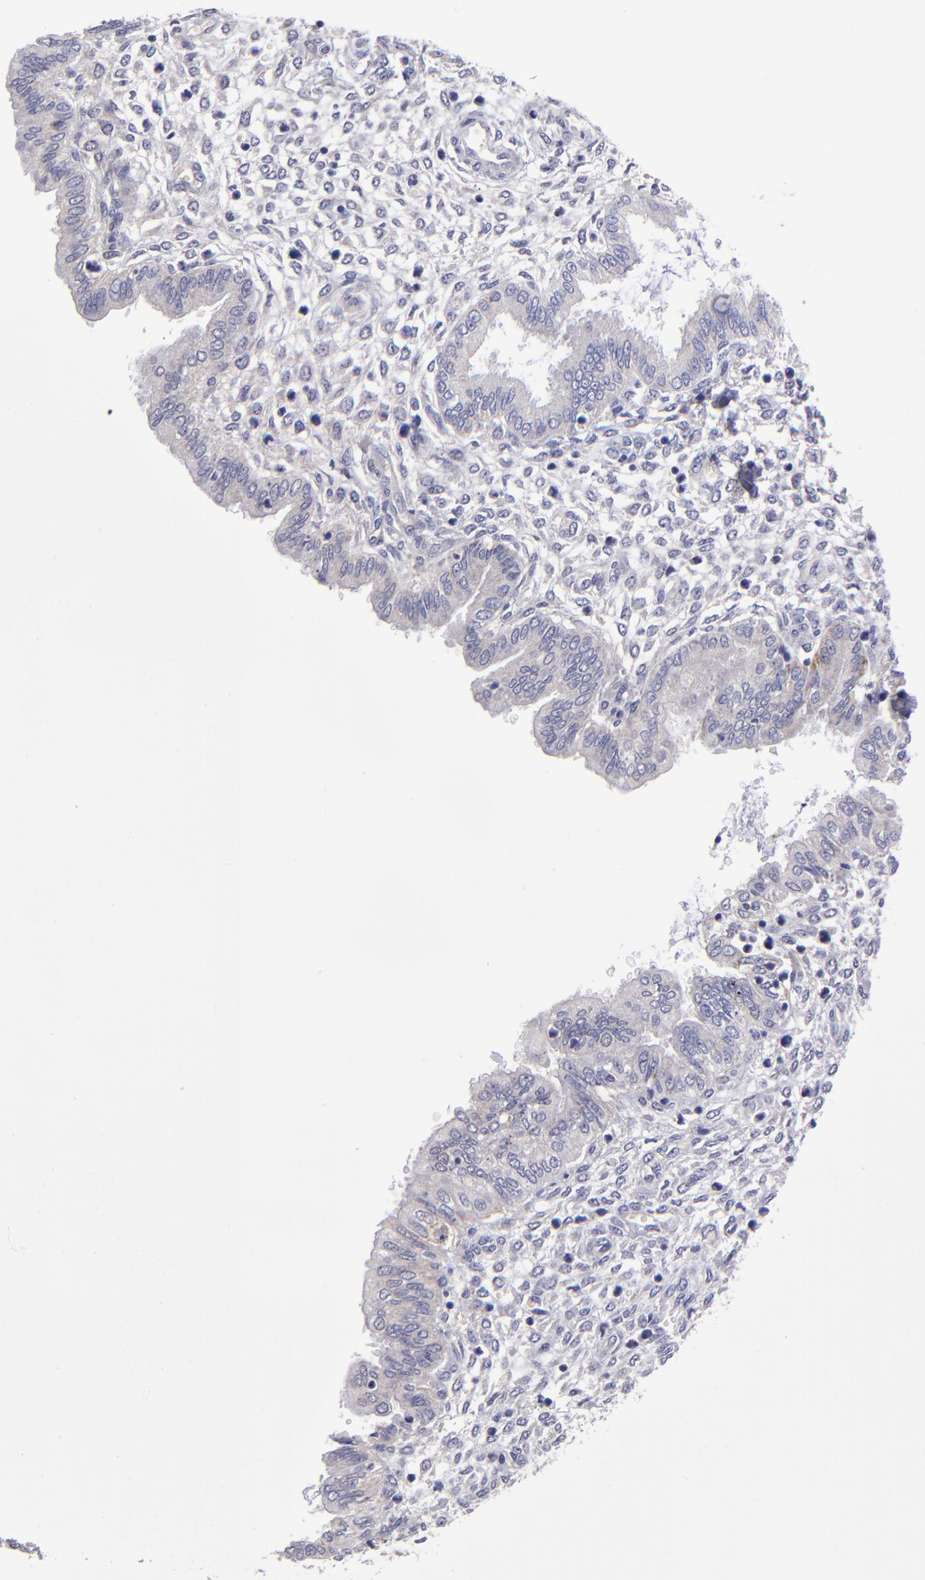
{"staining": {"intensity": "negative", "quantity": "none", "location": "none"}, "tissue": "endometrium", "cell_type": "Cells in endometrial stroma", "image_type": "normal", "snomed": [{"axis": "morphology", "description": "Normal tissue, NOS"}, {"axis": "topography", "description": "Endometrium"}], "caption": "Immunohistochemistry of benign endometrium shows no staining in cells in endometrial stroma. The staining was performed using DAB (3,3'-diaminobenzidine) to visualize the protein expression in brown, while the nuclei were stained in blue with hematoxylin (Magnification: 20x).", "gene": "NSF", "patient": {"sex": "female", "age": 33}}